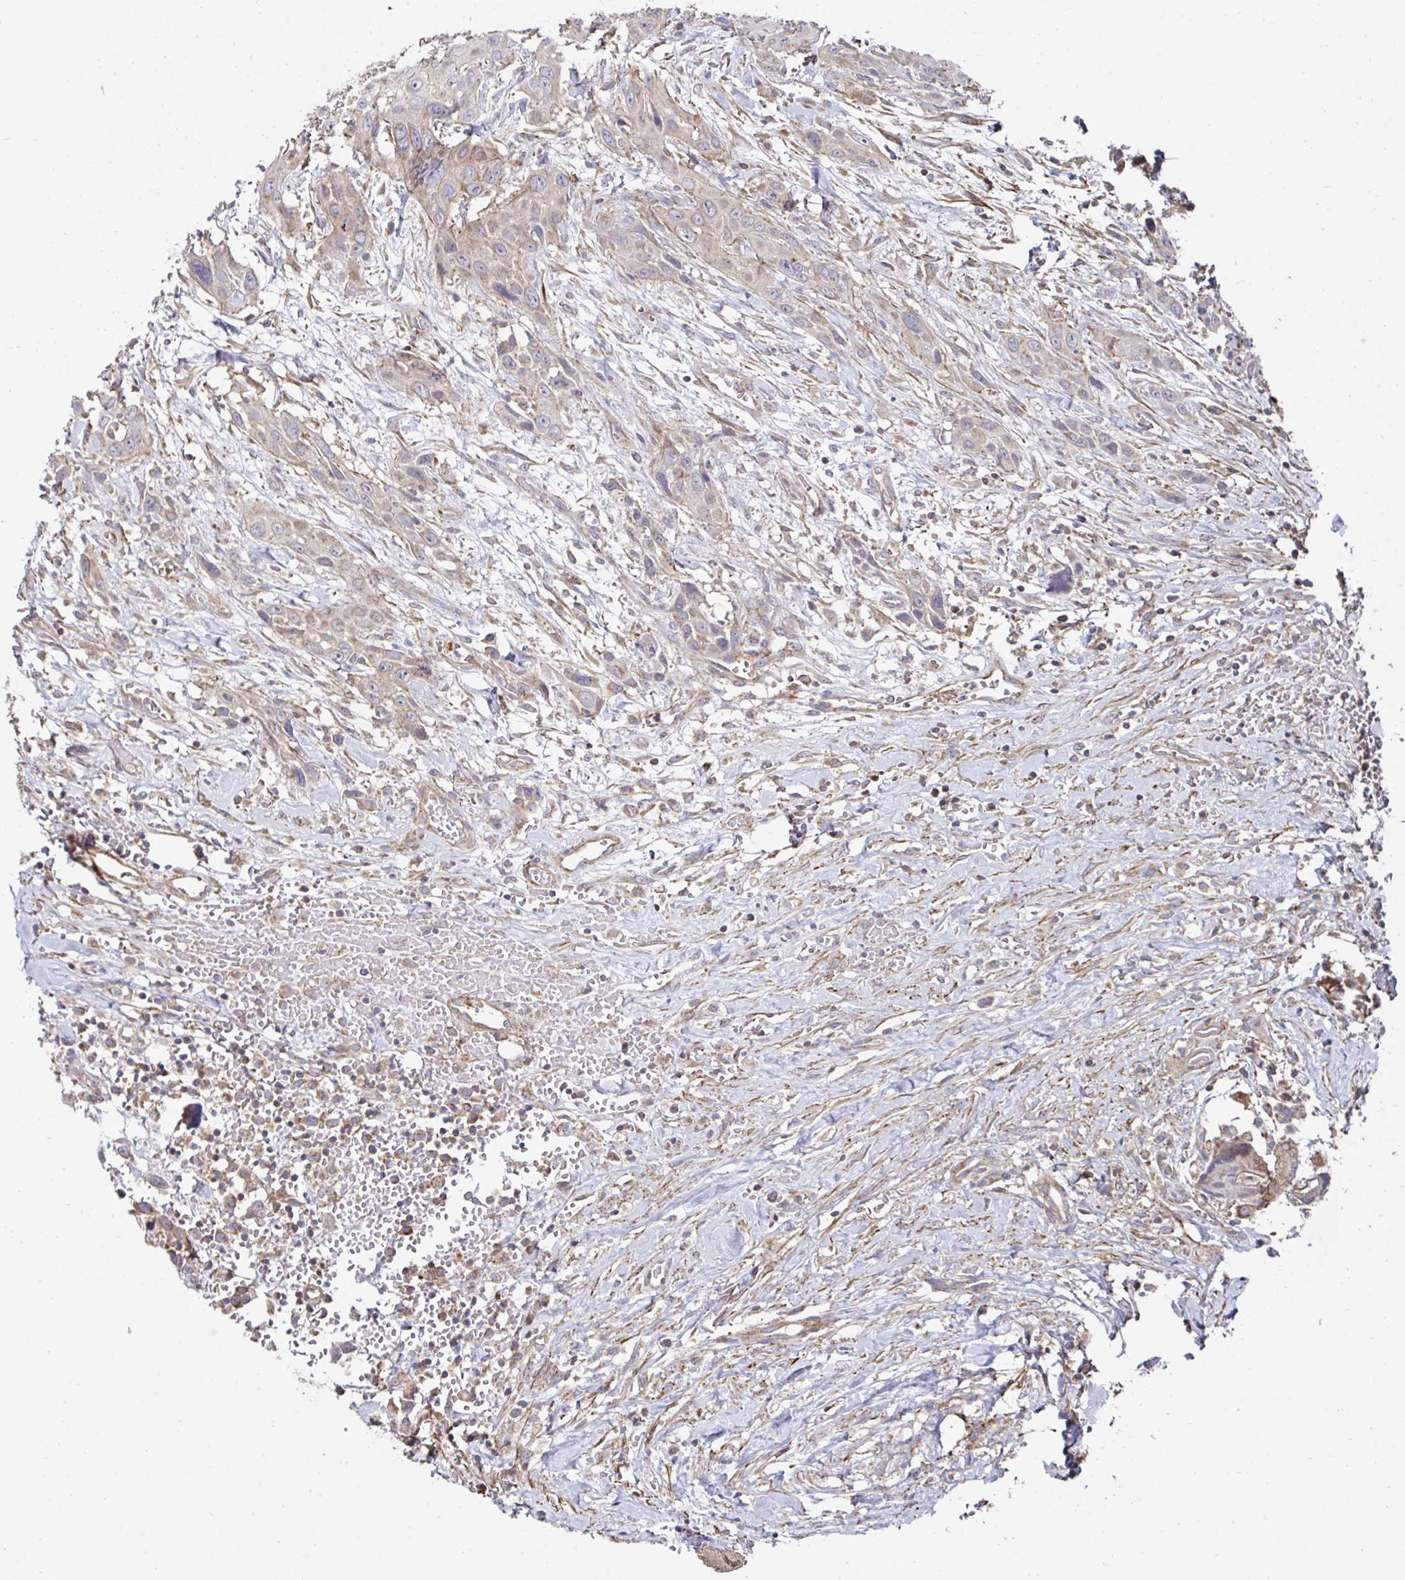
{"staining": {"intensity": "weak", "quantity": "25%-75%", "location": "cytoplasmic/membranous"}, "tissue": "head and neck cancer", "cell_type": "Tumor cells", "image_type": "cancer", "snomed": [{"axis": "morphology", "description": "Squamous cell carcinoma, NOS"}, {"axis": "topography", "description": "Head-Neck"}], "caption": "IHC (DAB (3,3'-diaminobenzidine)) staining of squamous cell carcinoma (head and neck) shows weak cytoplasmic/membranous protein expression in about 25%-75% of tumor cells.", "gene": "DZANK1", "patient": {"sex": "male", "age": 81}}